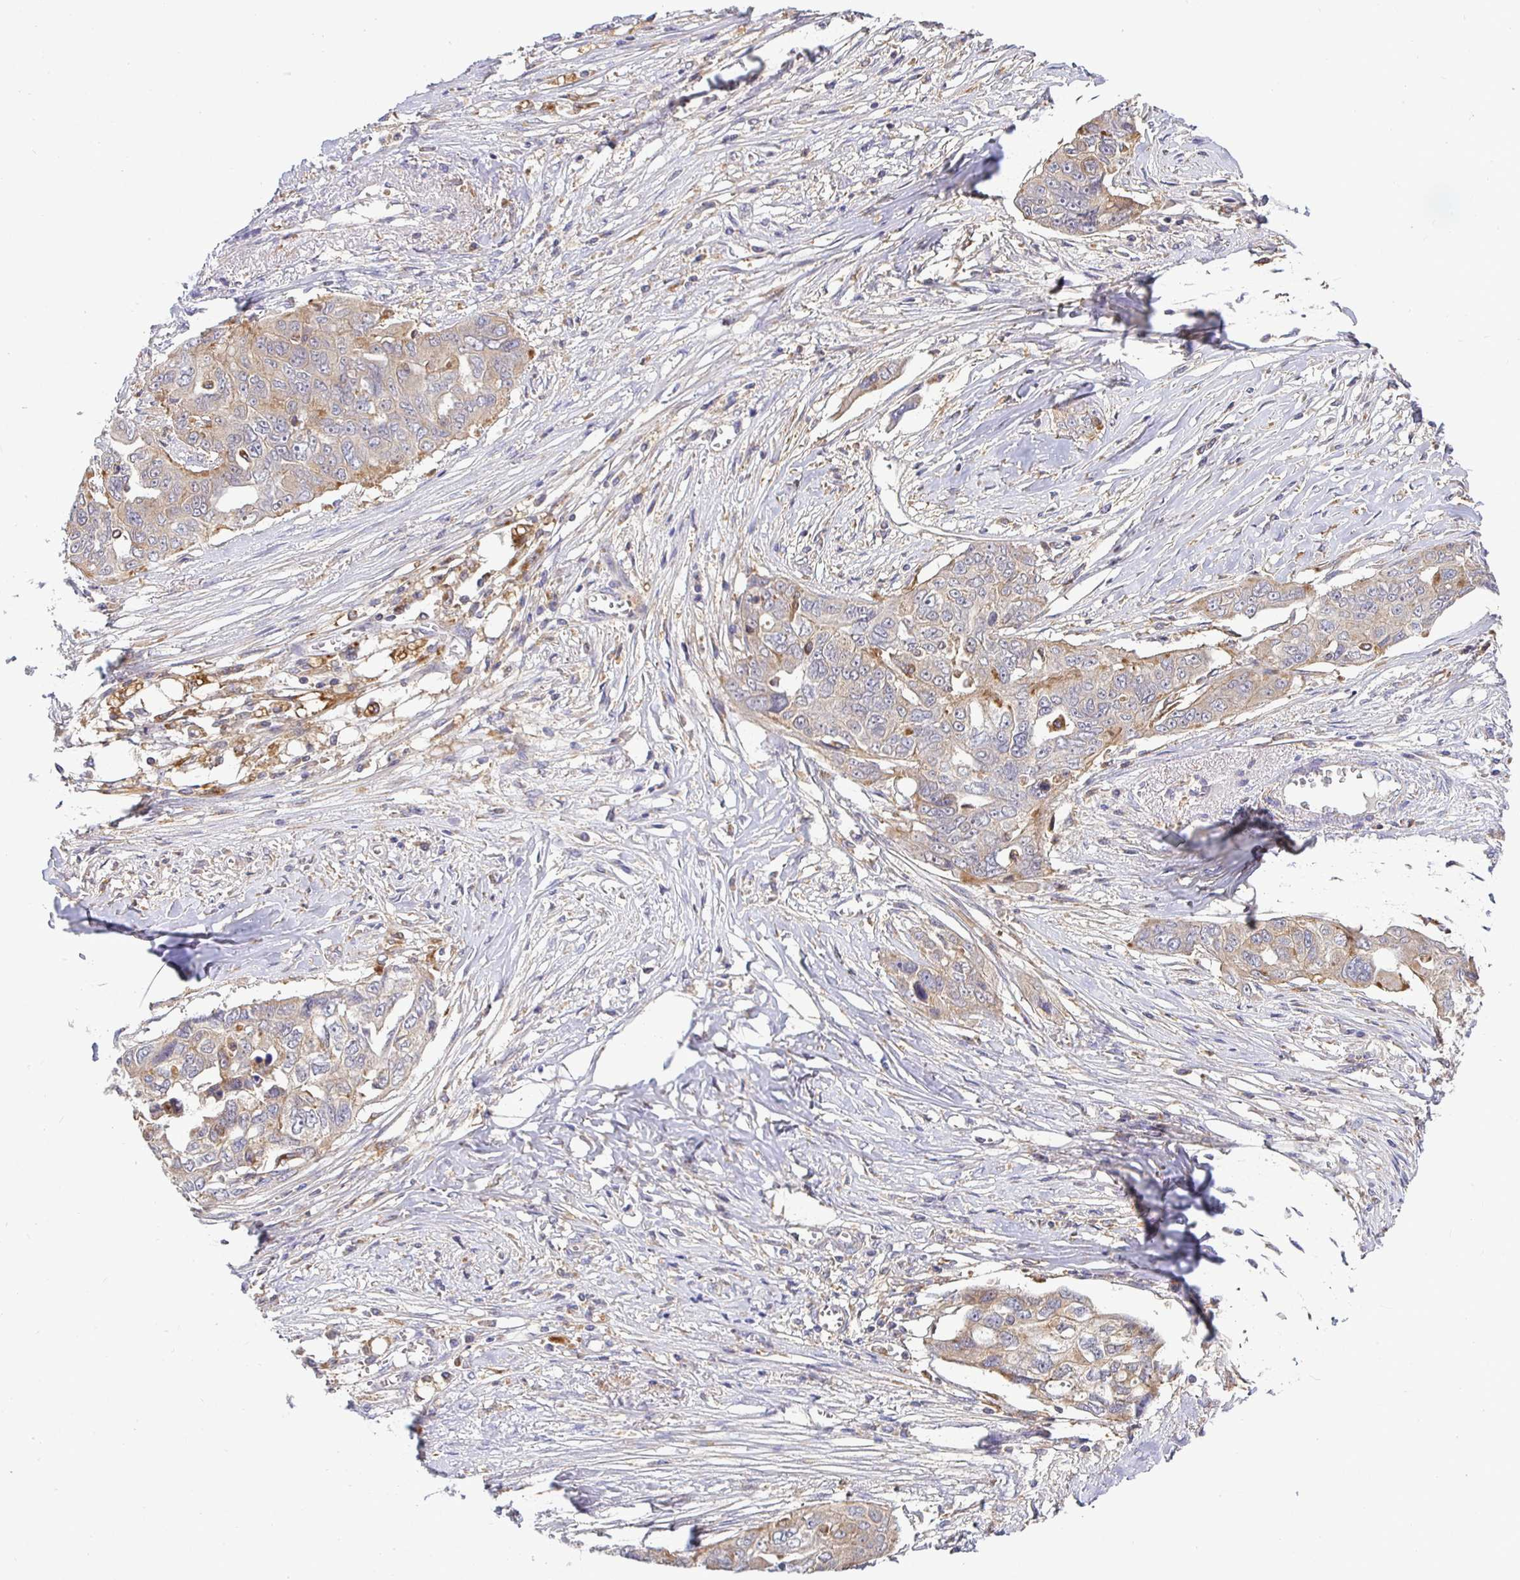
{"staining": {"intensity": "weak", "quantity": "25%-75%", "location": "cytoplasmic/membranous"}, "tissue": "ovarian cancer", "cell_type": "Tumor cells", "image_type": "cancer", "snomed": [{"axis": "morphology", "description": "Carcinoma, endometroid"}, {"axis": "topography", "description": "Ovary"}], "caption": "Ovarian cancer (endometroid carcinoma) stained with DAB IHC demonstrates low levels of weak cytoplasmic/membranous positivity in approximately 25%-75% of tumor cells. The protein is shown in brown color, while the nuclei are stained blue.", "gene": "ATP6V1F", "patient": {"sex": "female", "age": 70}}